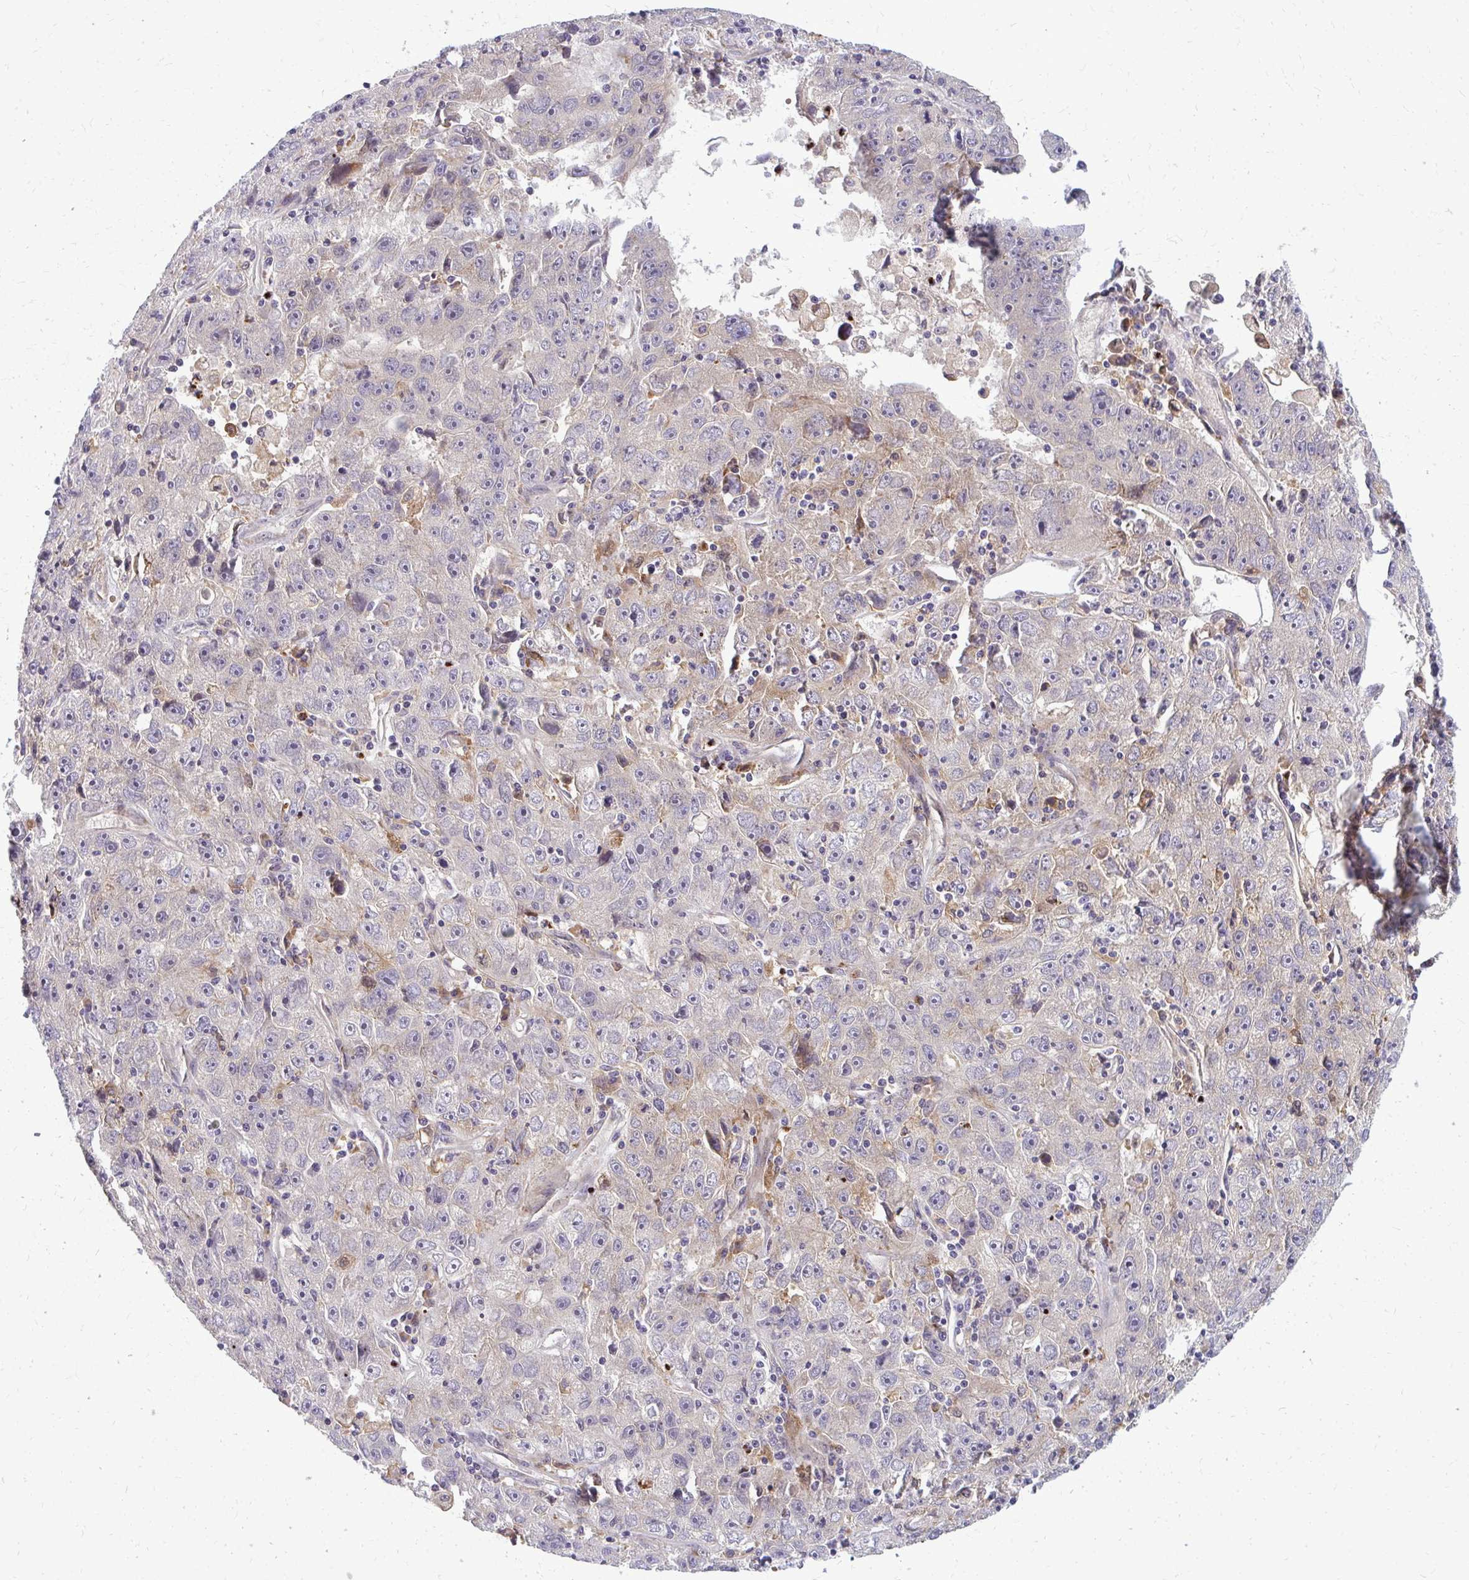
{"staining": {"intensity": "weak", "quantity": "<25%", "location": "cytoplasmic/membranous"}, "tissue": "lung cancer", "cell_type": "Tumor cells", "image_type": "cancer", "snomed": [{"axis": "morphology", "description": "Normal morphology"}, {"axis": "morphology", "description": "Adenocarcinoma, NOS"}, {"axis": "topography", "description": "Lymph node"}, {"axis": "topography", "description": "Lung"}], "caption": "Tumor cells are negative for protein expression in human lung cancer.", "gene": "OXNAD1", "patient": {"sex": "female", "age": 57}}